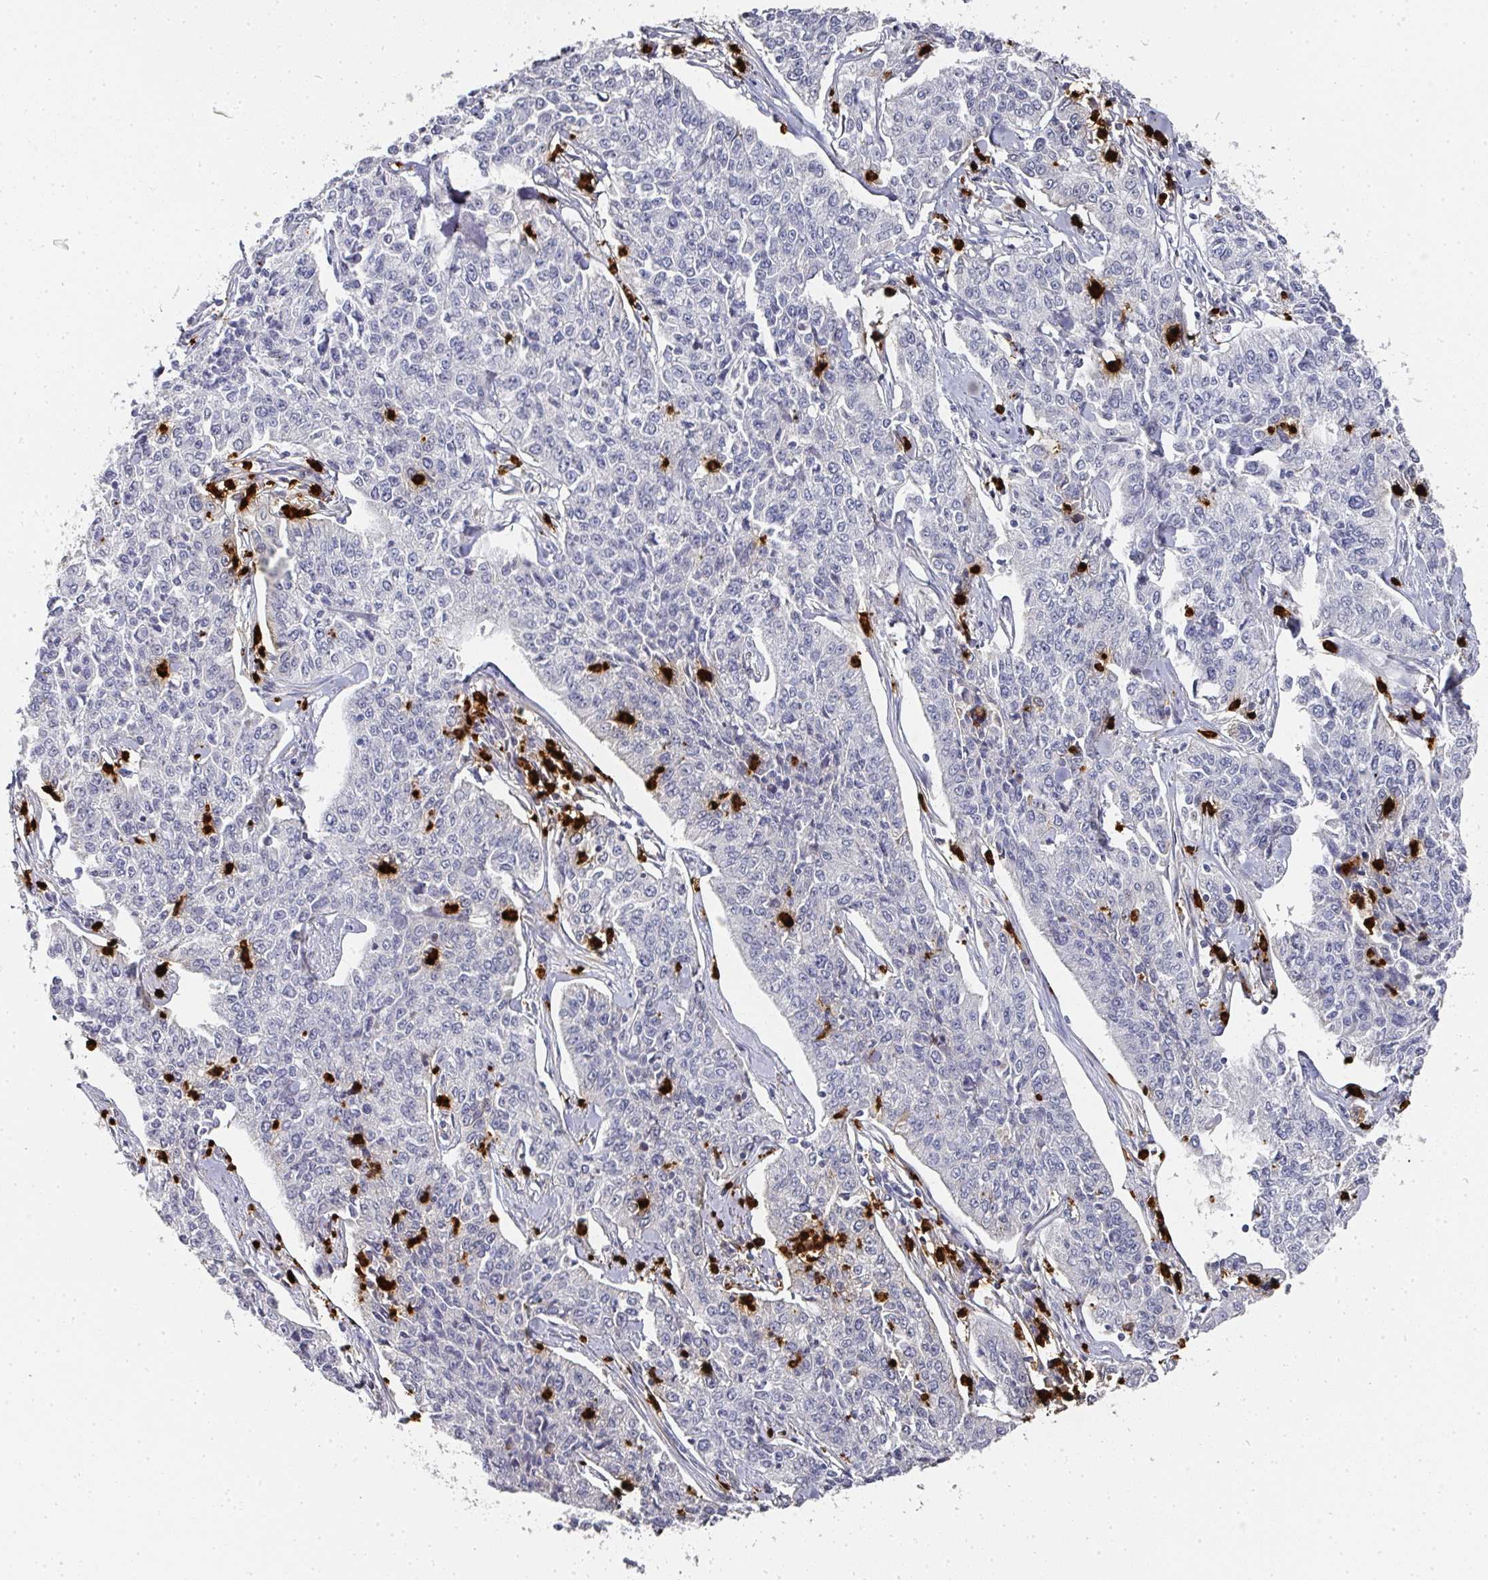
{"staining": {"intensity": "negative", "quantity": "none", "location": "none"}, "tissue": "cervical cancer", "cell_type": "Tumor cells", "image_type": "cancer", "snomed": [{"axis": "morphology", "description": "Squamous cell carcinoma, NOS"}, {"axis": "topography", "description": "Cervix"}], "caption": "Cervical cancer (squamous cell carcinoma) was stained to show a protein in brown. There is no significant positivity in tumor cells.", "gene": "CAMP", "patient": {"sex": "female", "age": 35}}